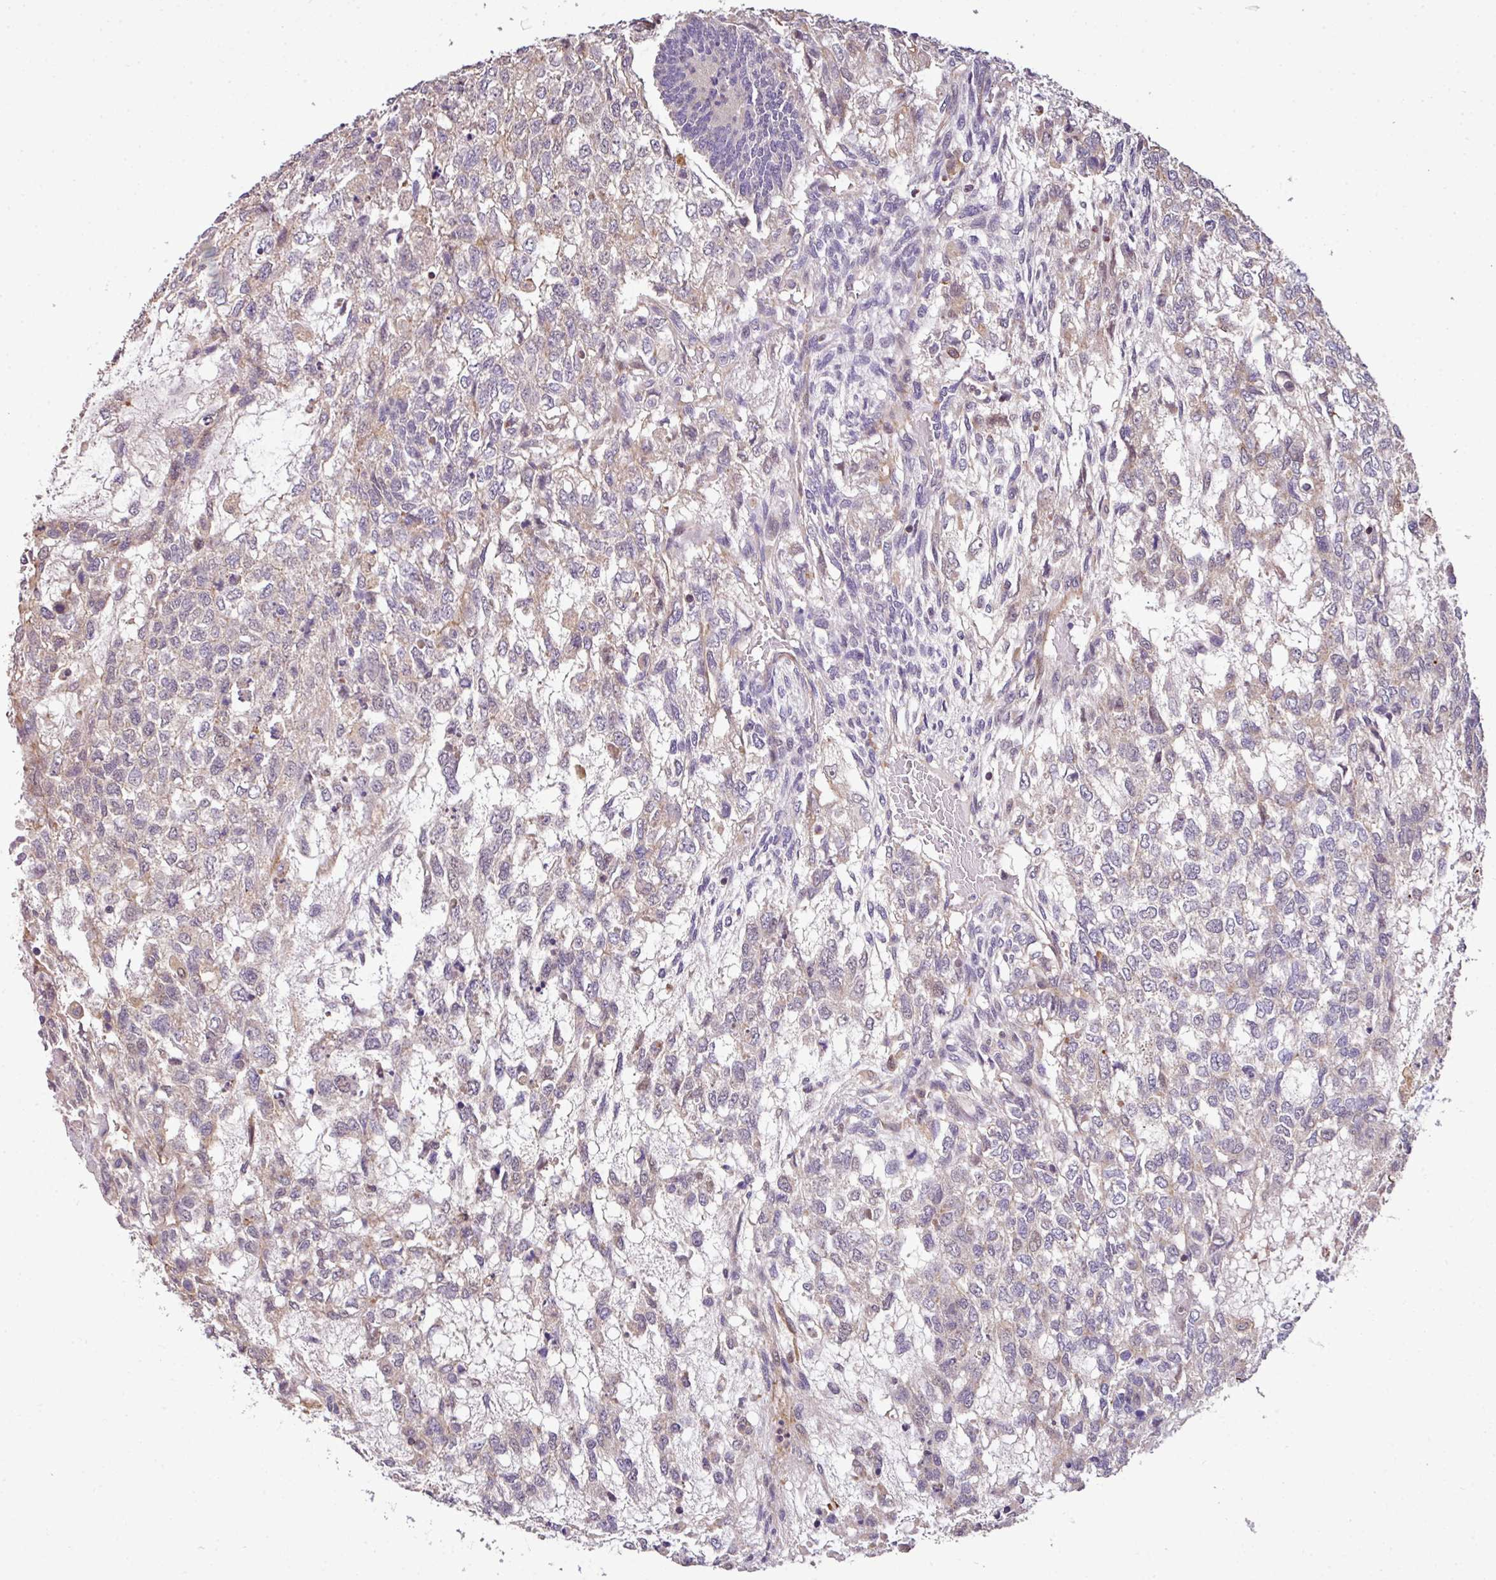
{"staining": {"intensity": "negative", "quantity": "none", "location": "none"}, "tissue": "testis cancer", "cell_type": "Tumor cells", "image_type": "cancer", "snomed": [{"axis": "morphology", "description": "Carcinoma, Embryonal, NOS"}, {"axis": "topography", "description": "Testis"}], "caption": "Tumor cells show no significant staining in embryonal carcinoma (testis). (DAB immunohistochemistry (IHC) with hematoxylin counter stain).", "gene": "CASS4", "patient": {"sex": "male", "age": 23}}